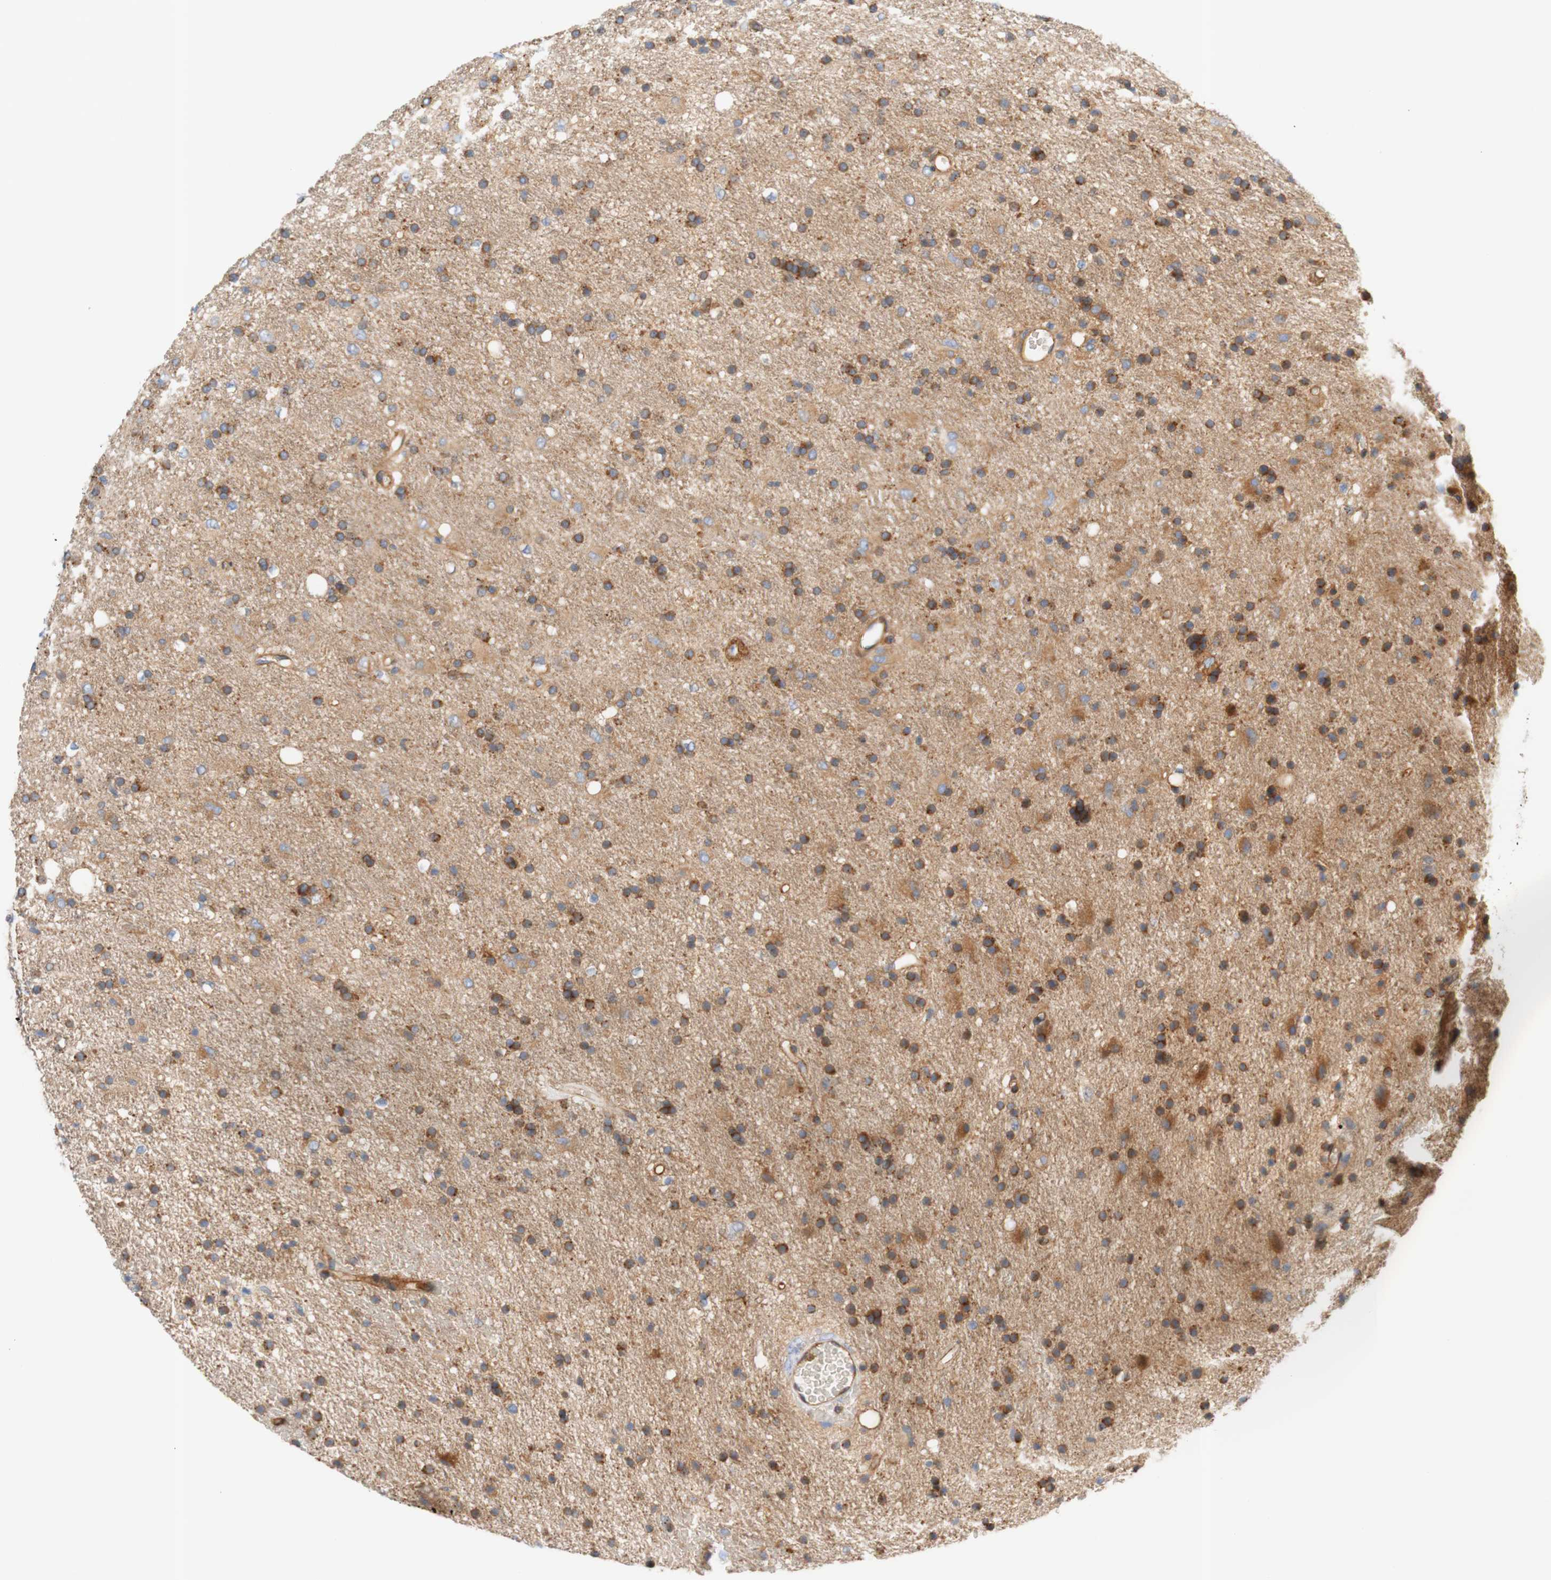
{"staining": {"intensity": "moderate", "quantity": "25%-75%", "location": "cytoplasmic/membranous"}, "tissue": "glioma", "cell_type": "Tumor cells", "image_type": "cancer", "snomed": [{"axis": "morphology", "description": "Glioma, malignant, Low grade"}, {"axis": "topography", "description": "Brain"}], "caption": "This photomicrograph displays low-grade glioma (malignant) stained with IHC to label a protein in brown. The cytoplasmic/membranous of tumor cells show moderate positivity for the protein. Nuclei are counter-stained blue.", "gene": "STOM", "patient": {"sex": "male", "age": 77}}